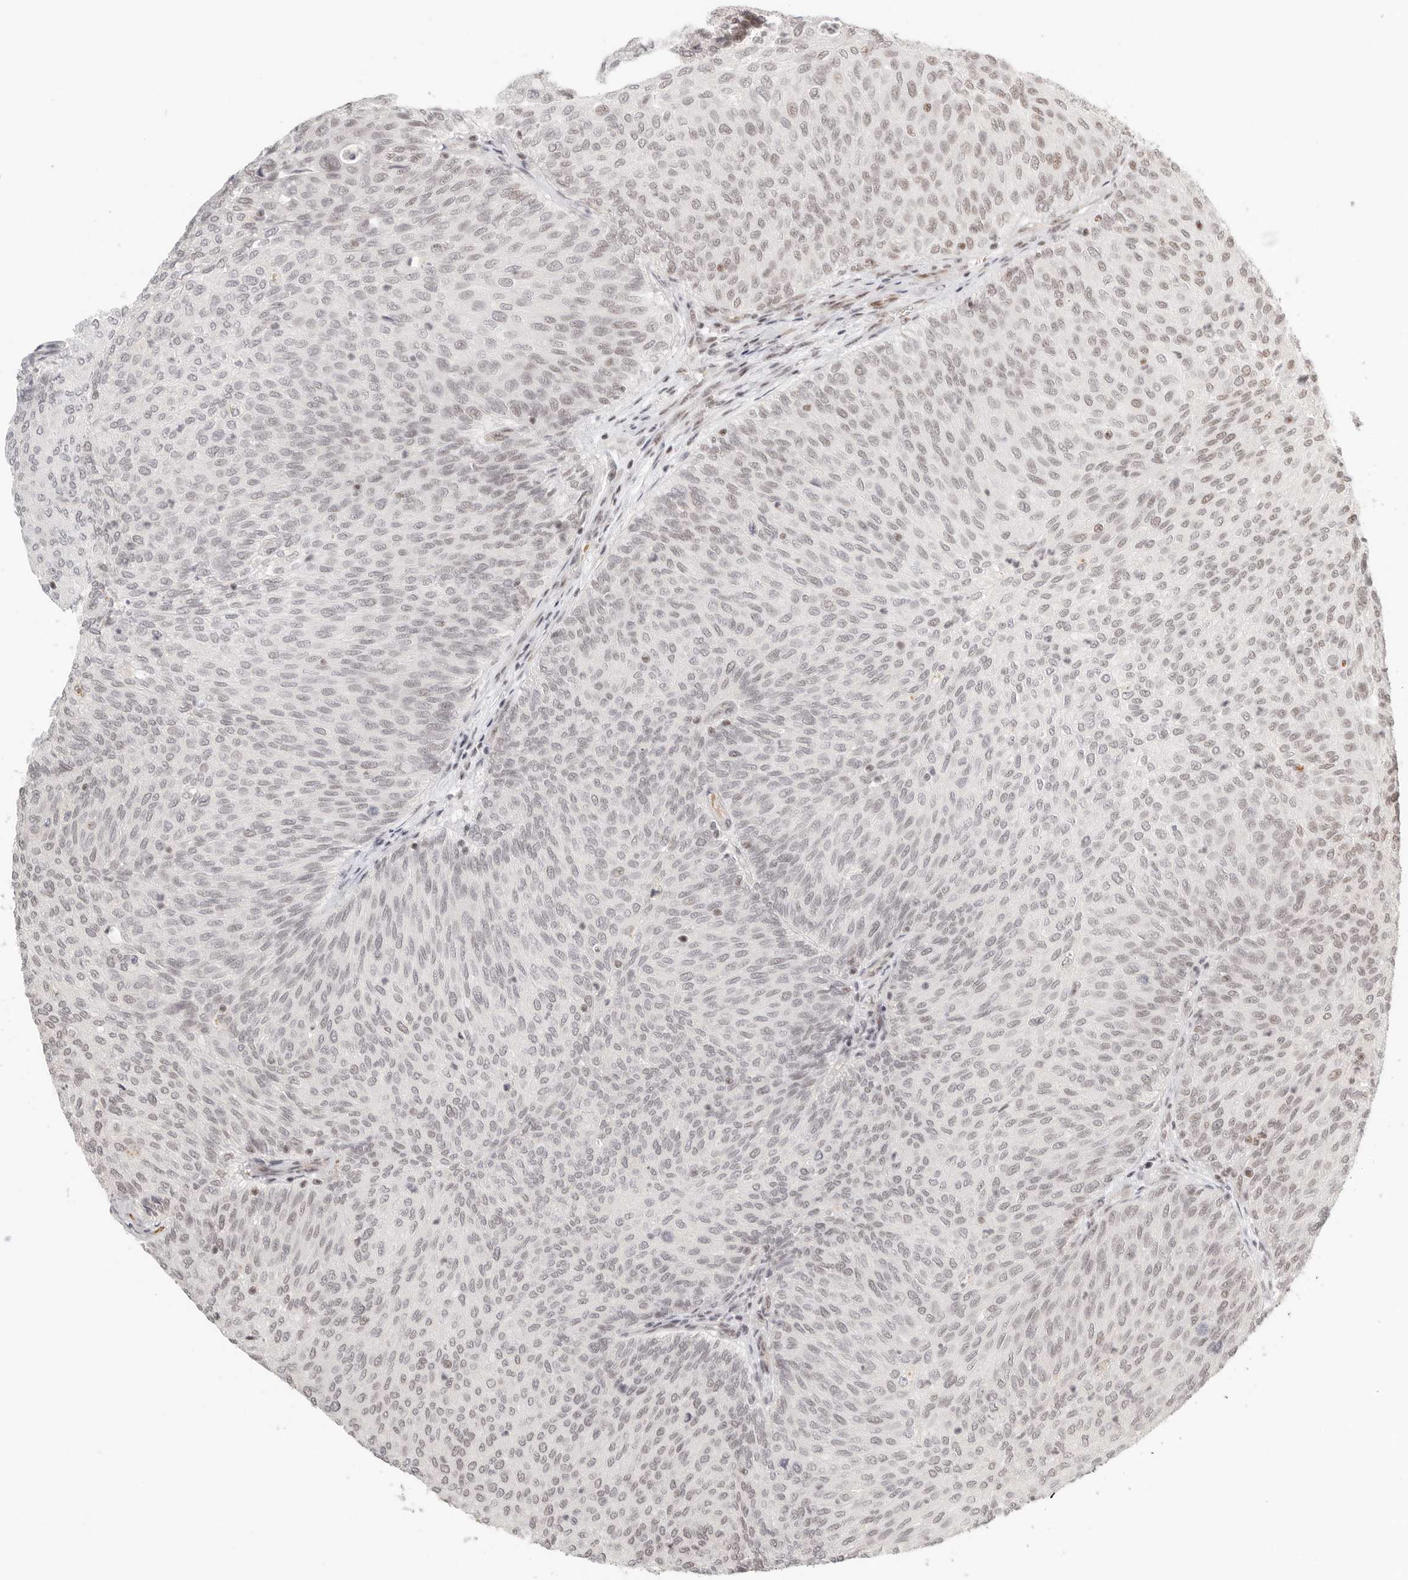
{"staining": {"intensity": "weak", "quantity": "<25%", "location": "nuclear"}, "tissue": "urothelial cancer", "cell_type": "Tumor cells", "image_type": "cancer", "snomed": [{"axis": "morphology", "description": "Urothelial carcinoma, Low grade"}, {"axis": "topography", "description": "Urinary bladder"}], "caption": "High magnification brightfield microscopy of urothelial cancer stained with DAB (3,3'-diaminobenzidine) (brown) and counterstained with hematoxylin (blue): tumor cells show no significant positivity.", "gene": "GABPA", "patient": {"sex": "female", "age": 79}}